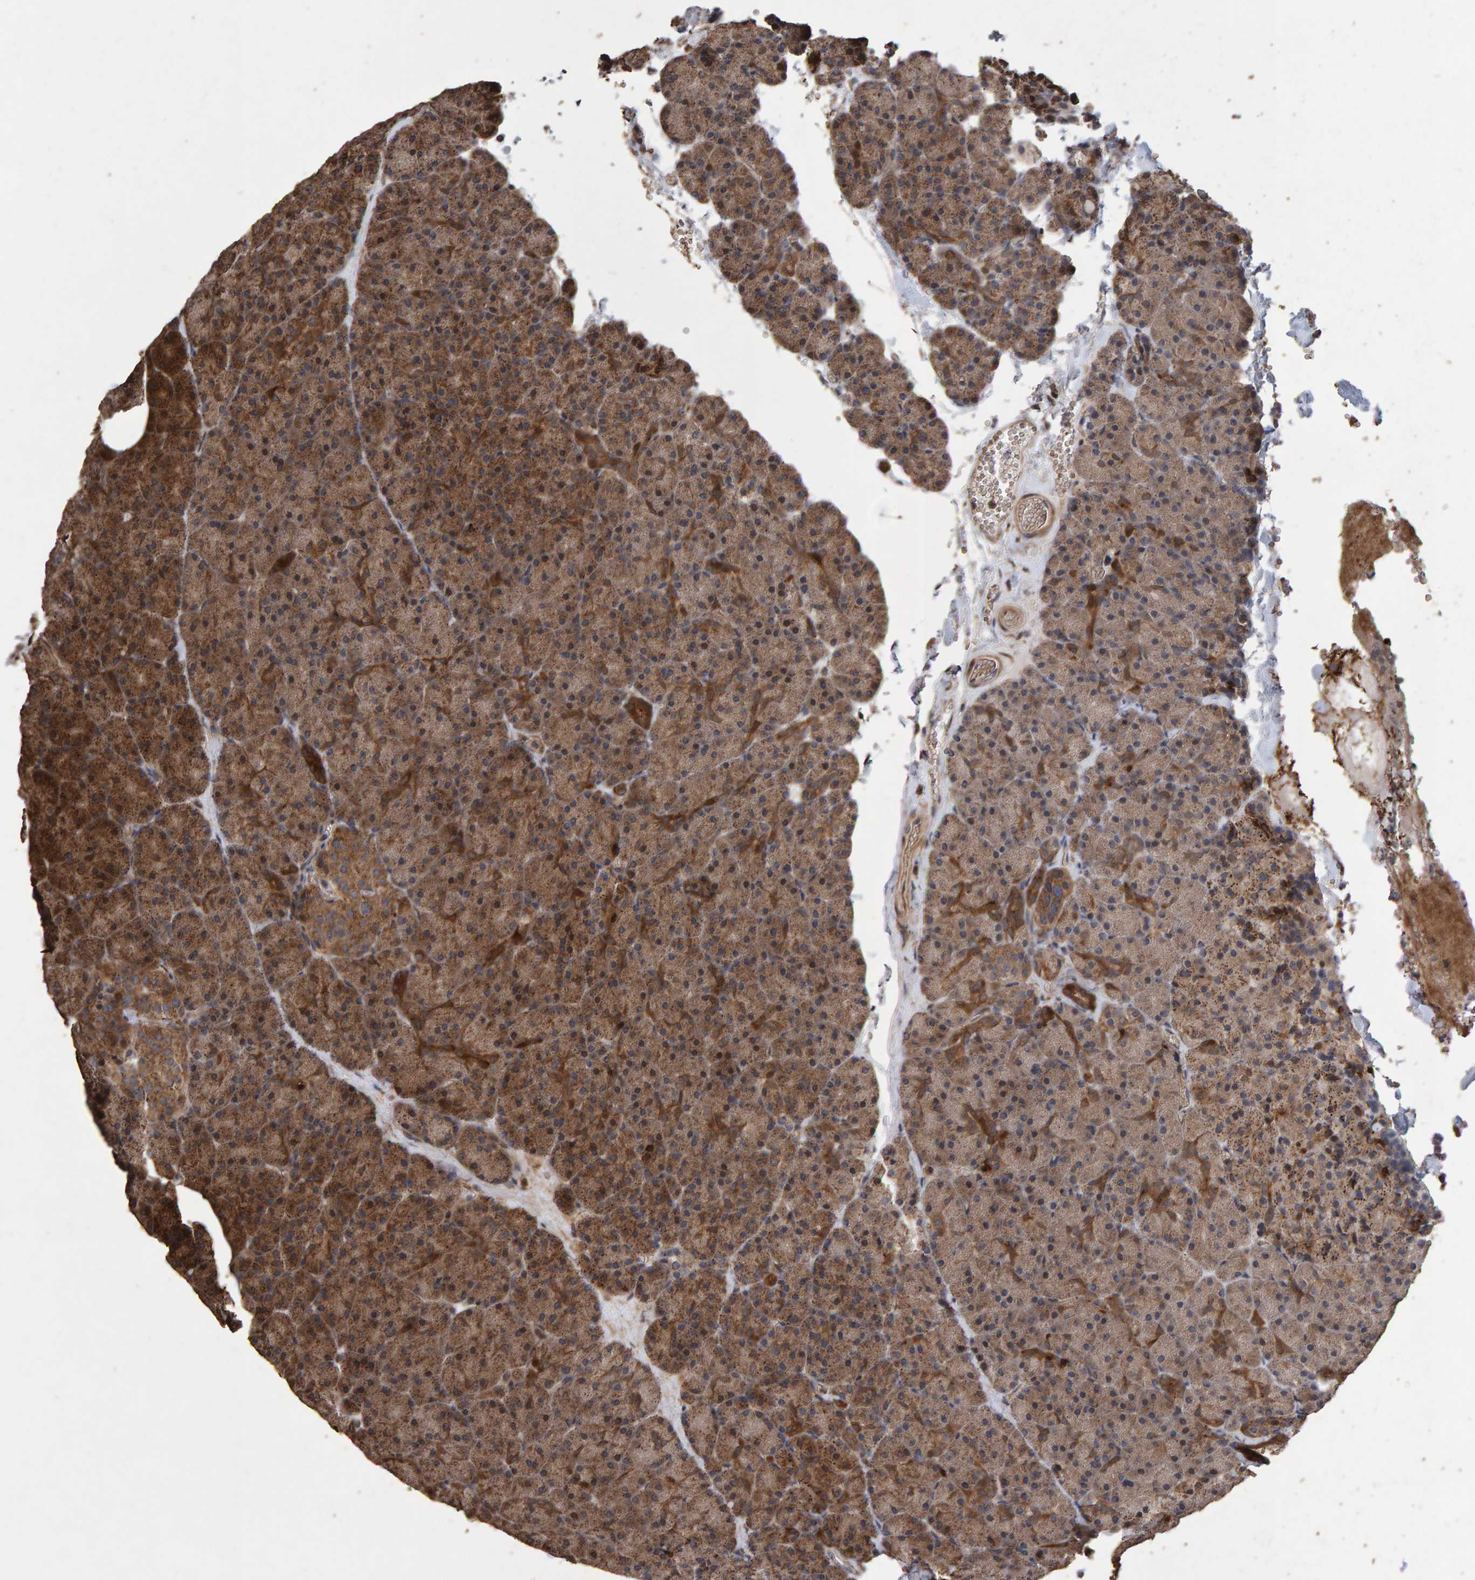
{"staining": {"intensity": "moderate", "quantity": ">75%", "location": "cytoplasmic/membranous"}, "tissue": "pancreas", "cell_type": "Exocrine glandular cells", "image_type": "normal", "snomed": [{"axis": "morphology", "description": "Normal tissue, NOS"}, {"axis": "morphology", "description": "Carcinoid, malignant, NOS"}, {"axis": "topography", "description": "Pancreas"}], "caption": "Pancreas stained with a brown dye exhibits moderate cytoplasmic/membranous positive positivity in about >75% of exocrine glandular cells.", "gene": "OSBP2", "patient": {"sex": "female", "age": 35}}